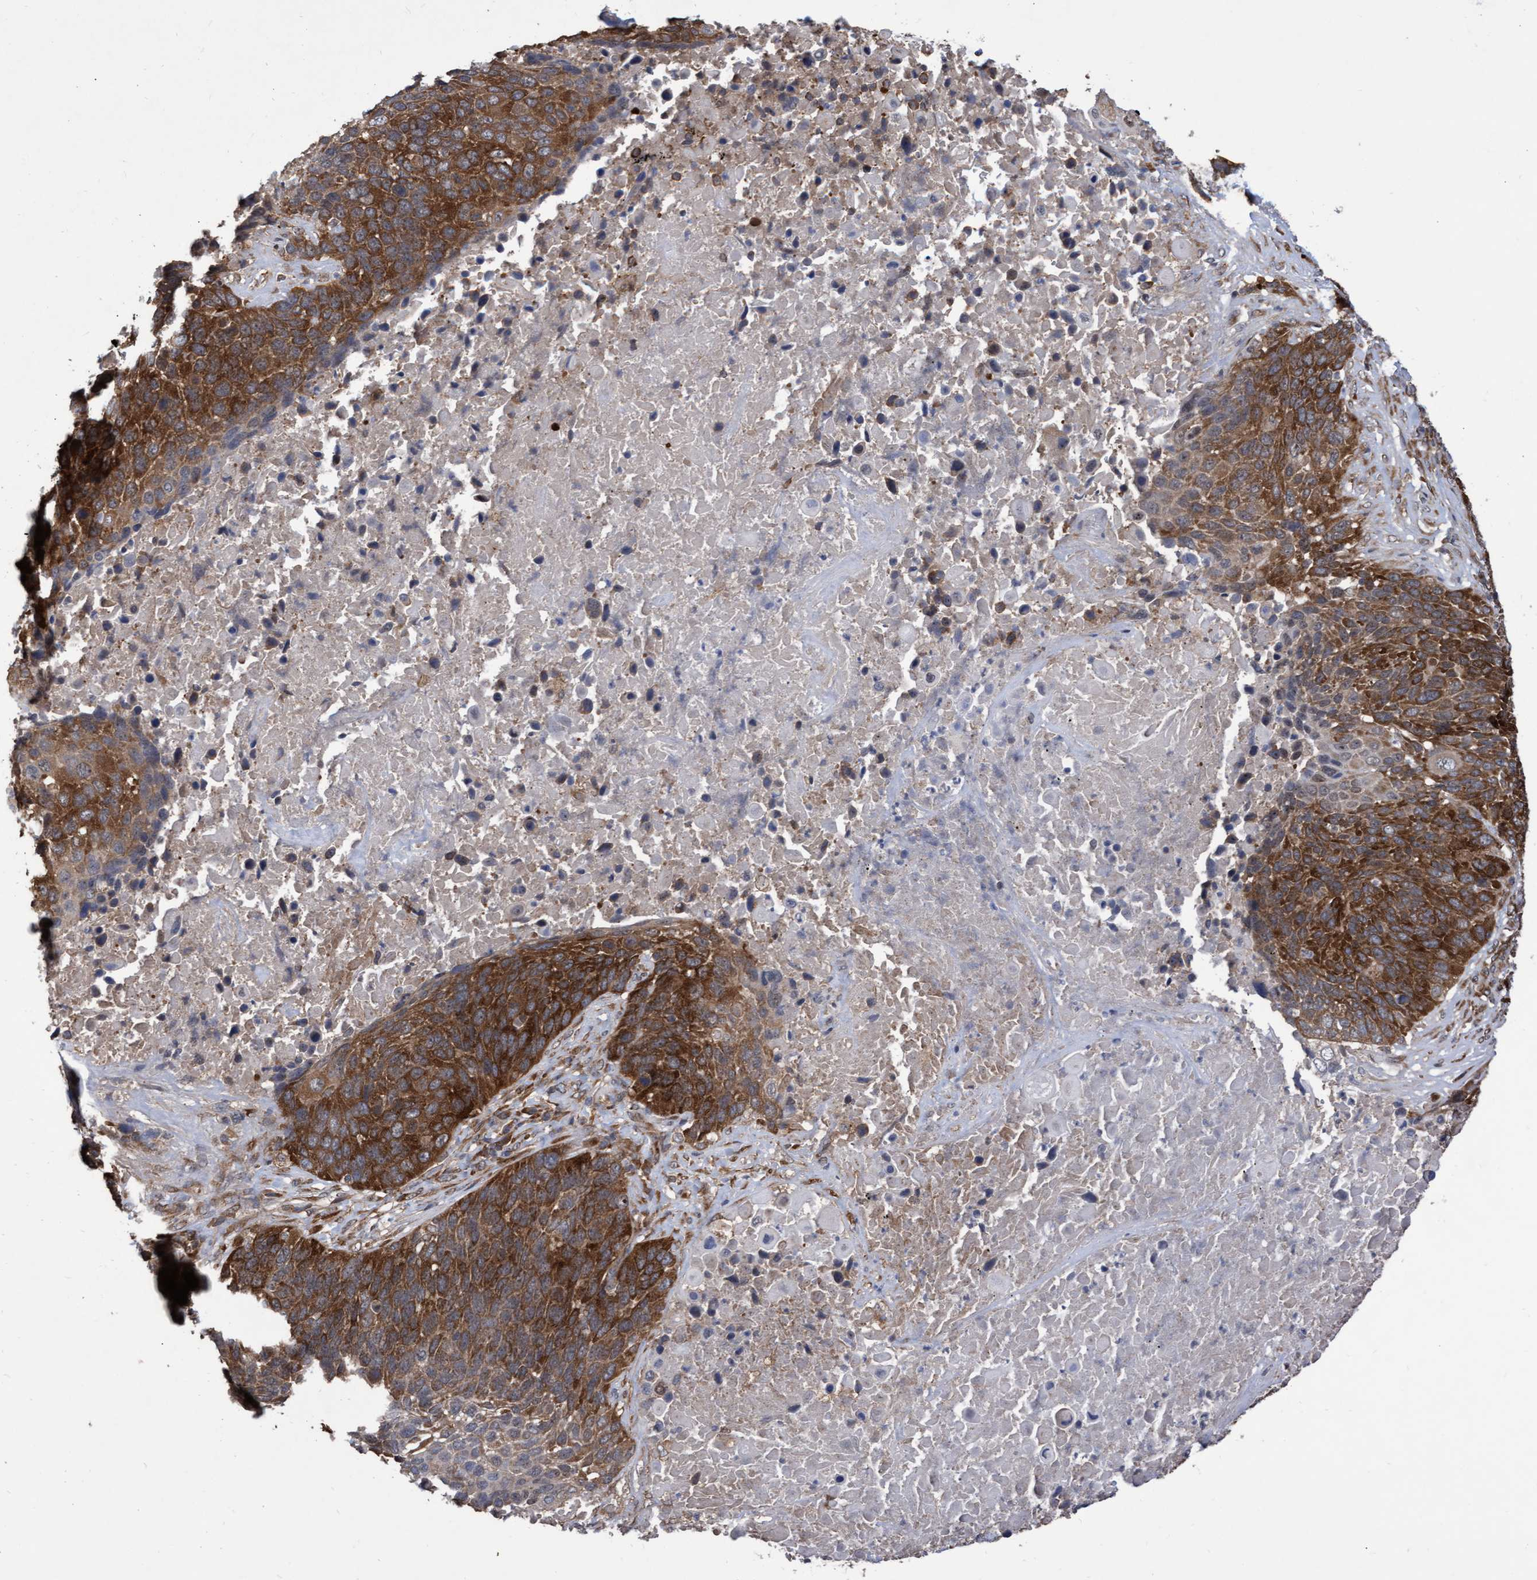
{"staining": {"intensity": "strong", "quantity": ">75%", "location": "cytoplasmic/membranous"}, "tissue": "lung cancer", "cell_type": "Tumor cells", "image_type": "cancer", "snomed": [{"axis": "morphology", "description": "Squamous cell carcinoma, NOS"}, {"axis": "topography", "description": "Lung"}], "caption": "Brown immunohistochemical staining in human squamous cell carcinoma (lung) shows strong cytoplasmic/membranous expression in about >75% of tumor cells.", "gene": "ABCF2", "patient": {"sex": "male", "age": 66}}